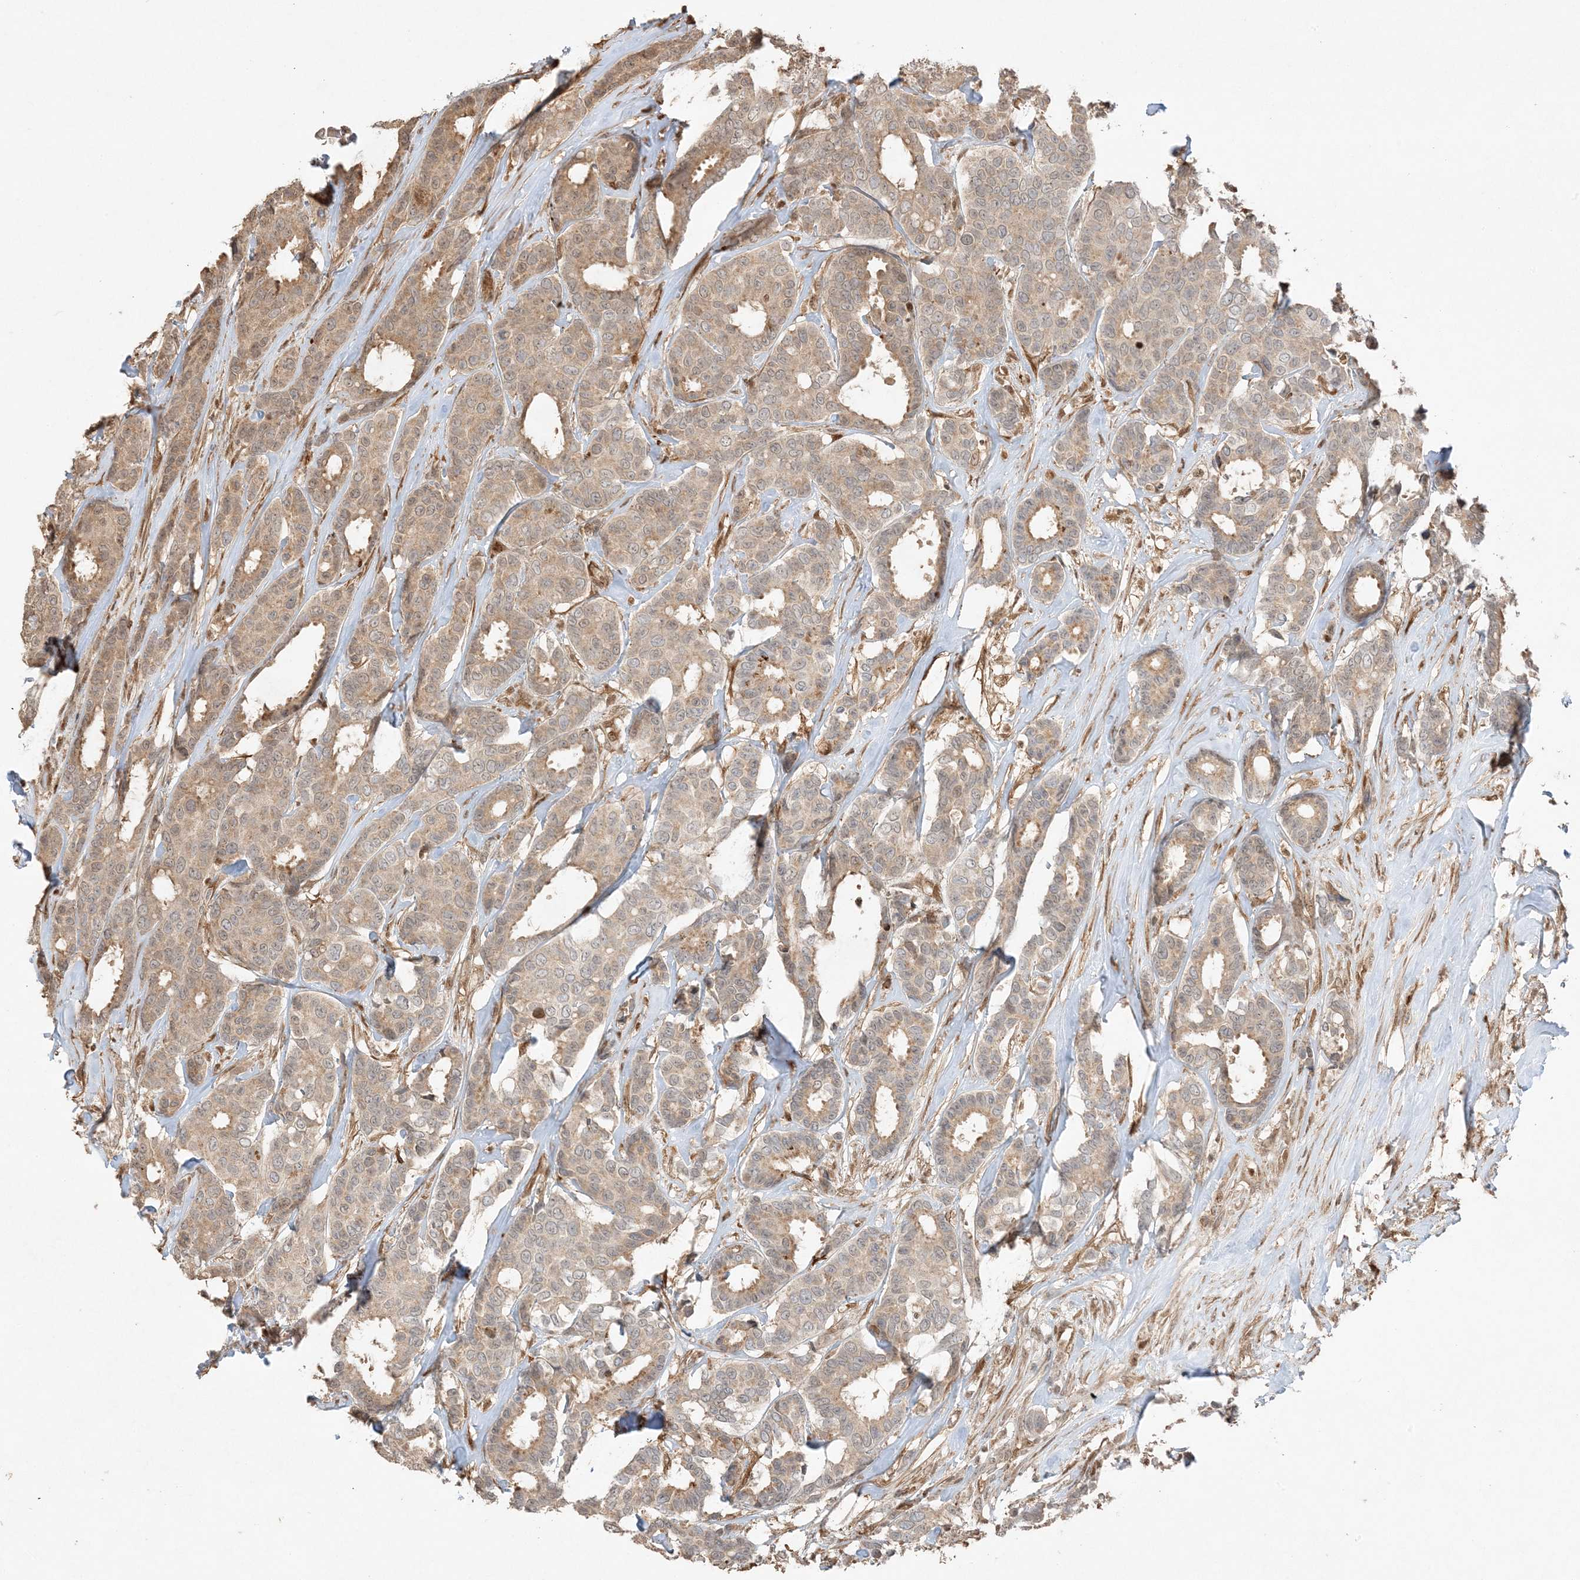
{"staining": {"intensity": "moderate", "quantity": "25%-75%", "location": "cytoplasmic/membranous"}, "tissue": "breast cancer", "cell_type": "Tumor cells", "image_type": "cancer", "snomed": [{"axis": "morphology", "description": "Duct carcinoma"}, {"axis": "topography", "description": "Breast"}], "caption": "A micrograph of infiltrating ductal carcinoma (breast) stained for a protein exhibits moderate cytoplasmic/membranous brown staining in tumor cells.", "gene": "ZBTB41", "patient": {"sex": "female", "age": 87}}